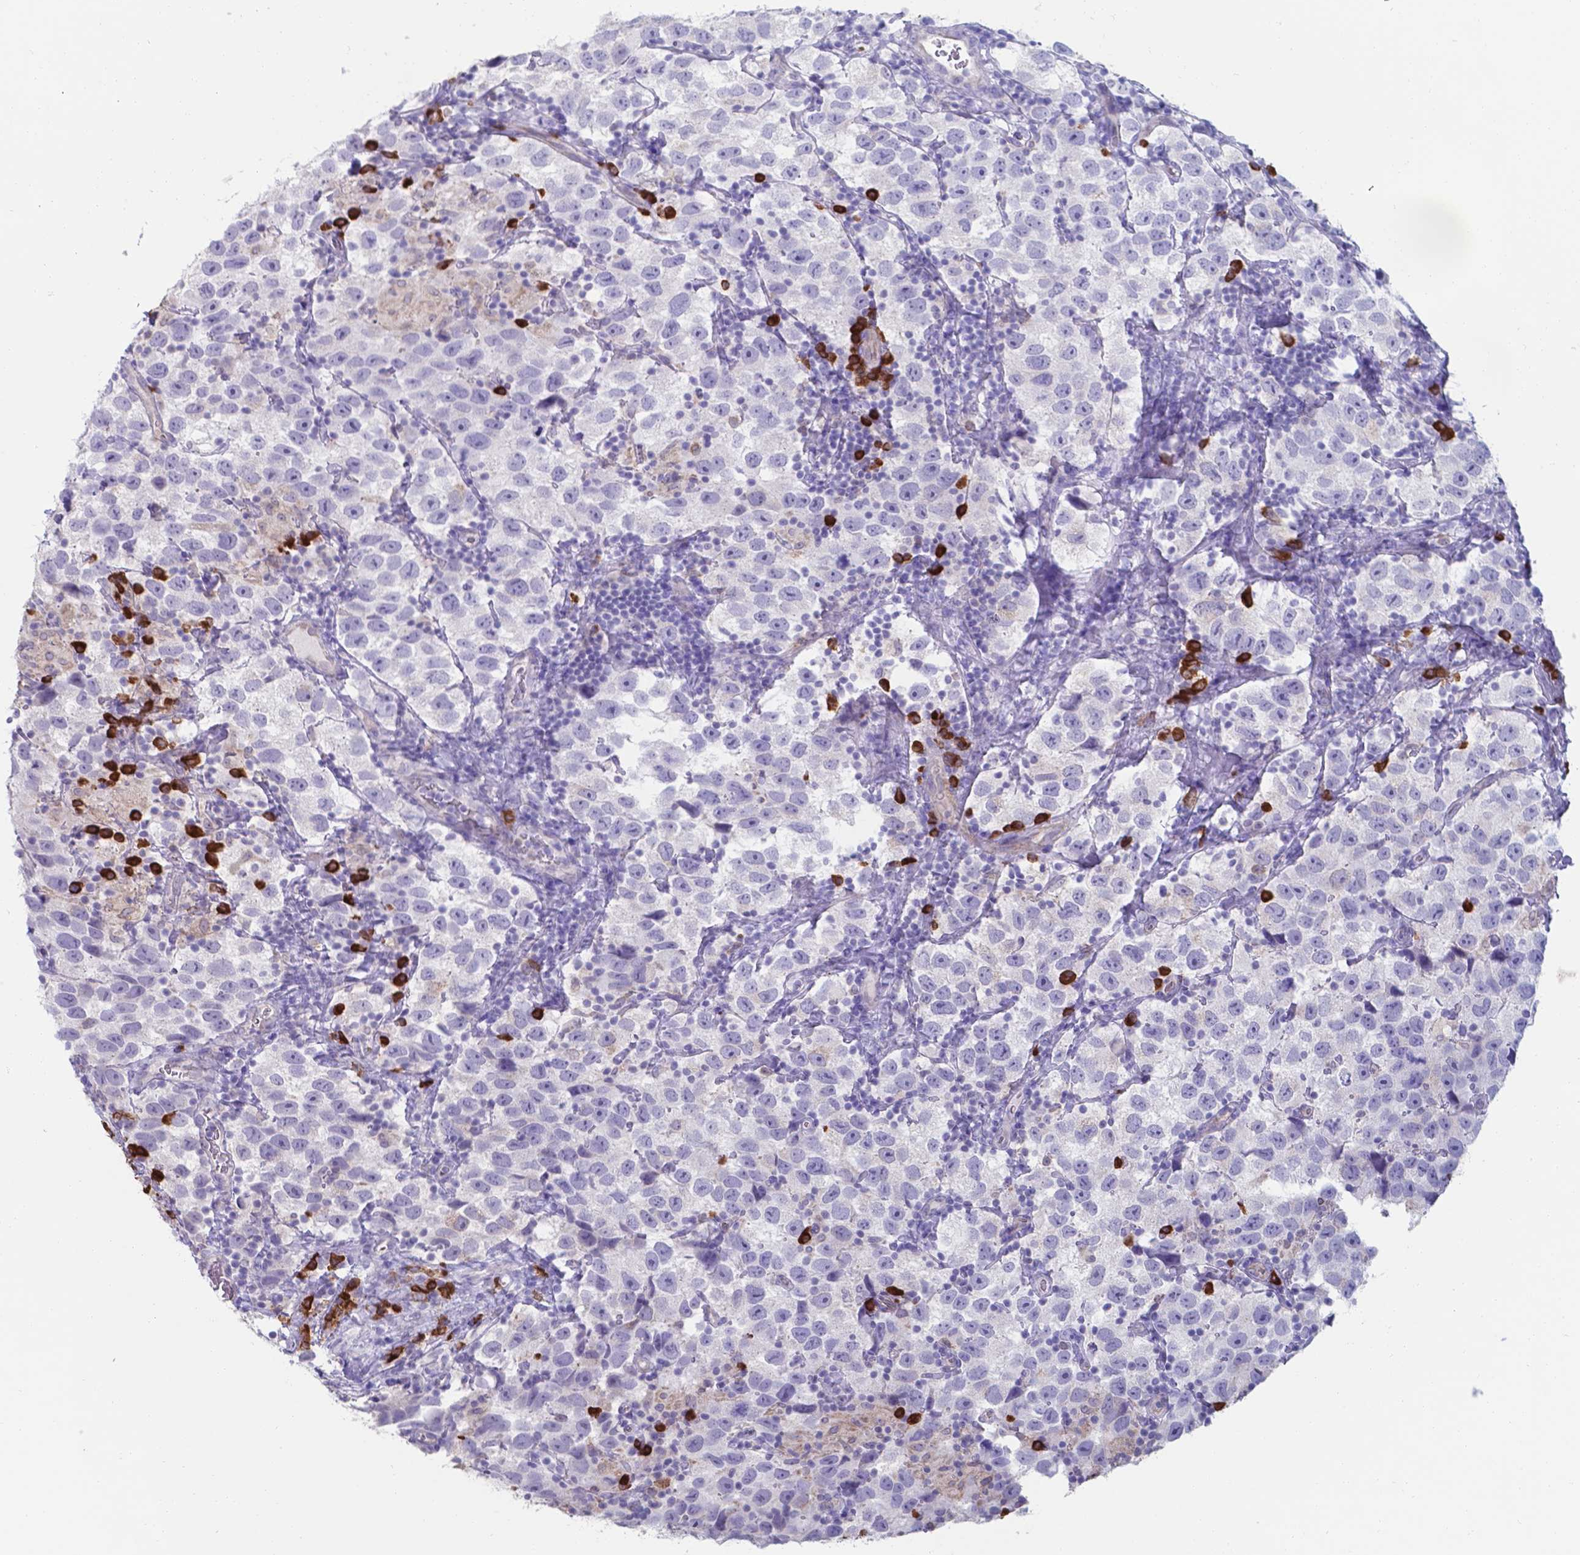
{"staining": {"intensity": "negative", "quantity": "none", "location": "none"}, "tissue": "testis cancer", "cell_type": "Tumor cells", "image_type": "cancer", "snomed": [{"axis": "morphology", "description": "Seminoma, NOS"}, {"axis": "topography", "description": "Testis"}], "caption": "The immunohistochemistry histopathology image has no significant staining in tumor cells of testis seminoma tissue. Brightfield microscopy of immunohistochemistry stained with DAB (3,3'-diaminobenzidine) (brown) and hematoxylin (blue), captured at high magnification.", "gene": "UBE2J1", "patient": {"sex": "male", "age": 26}}